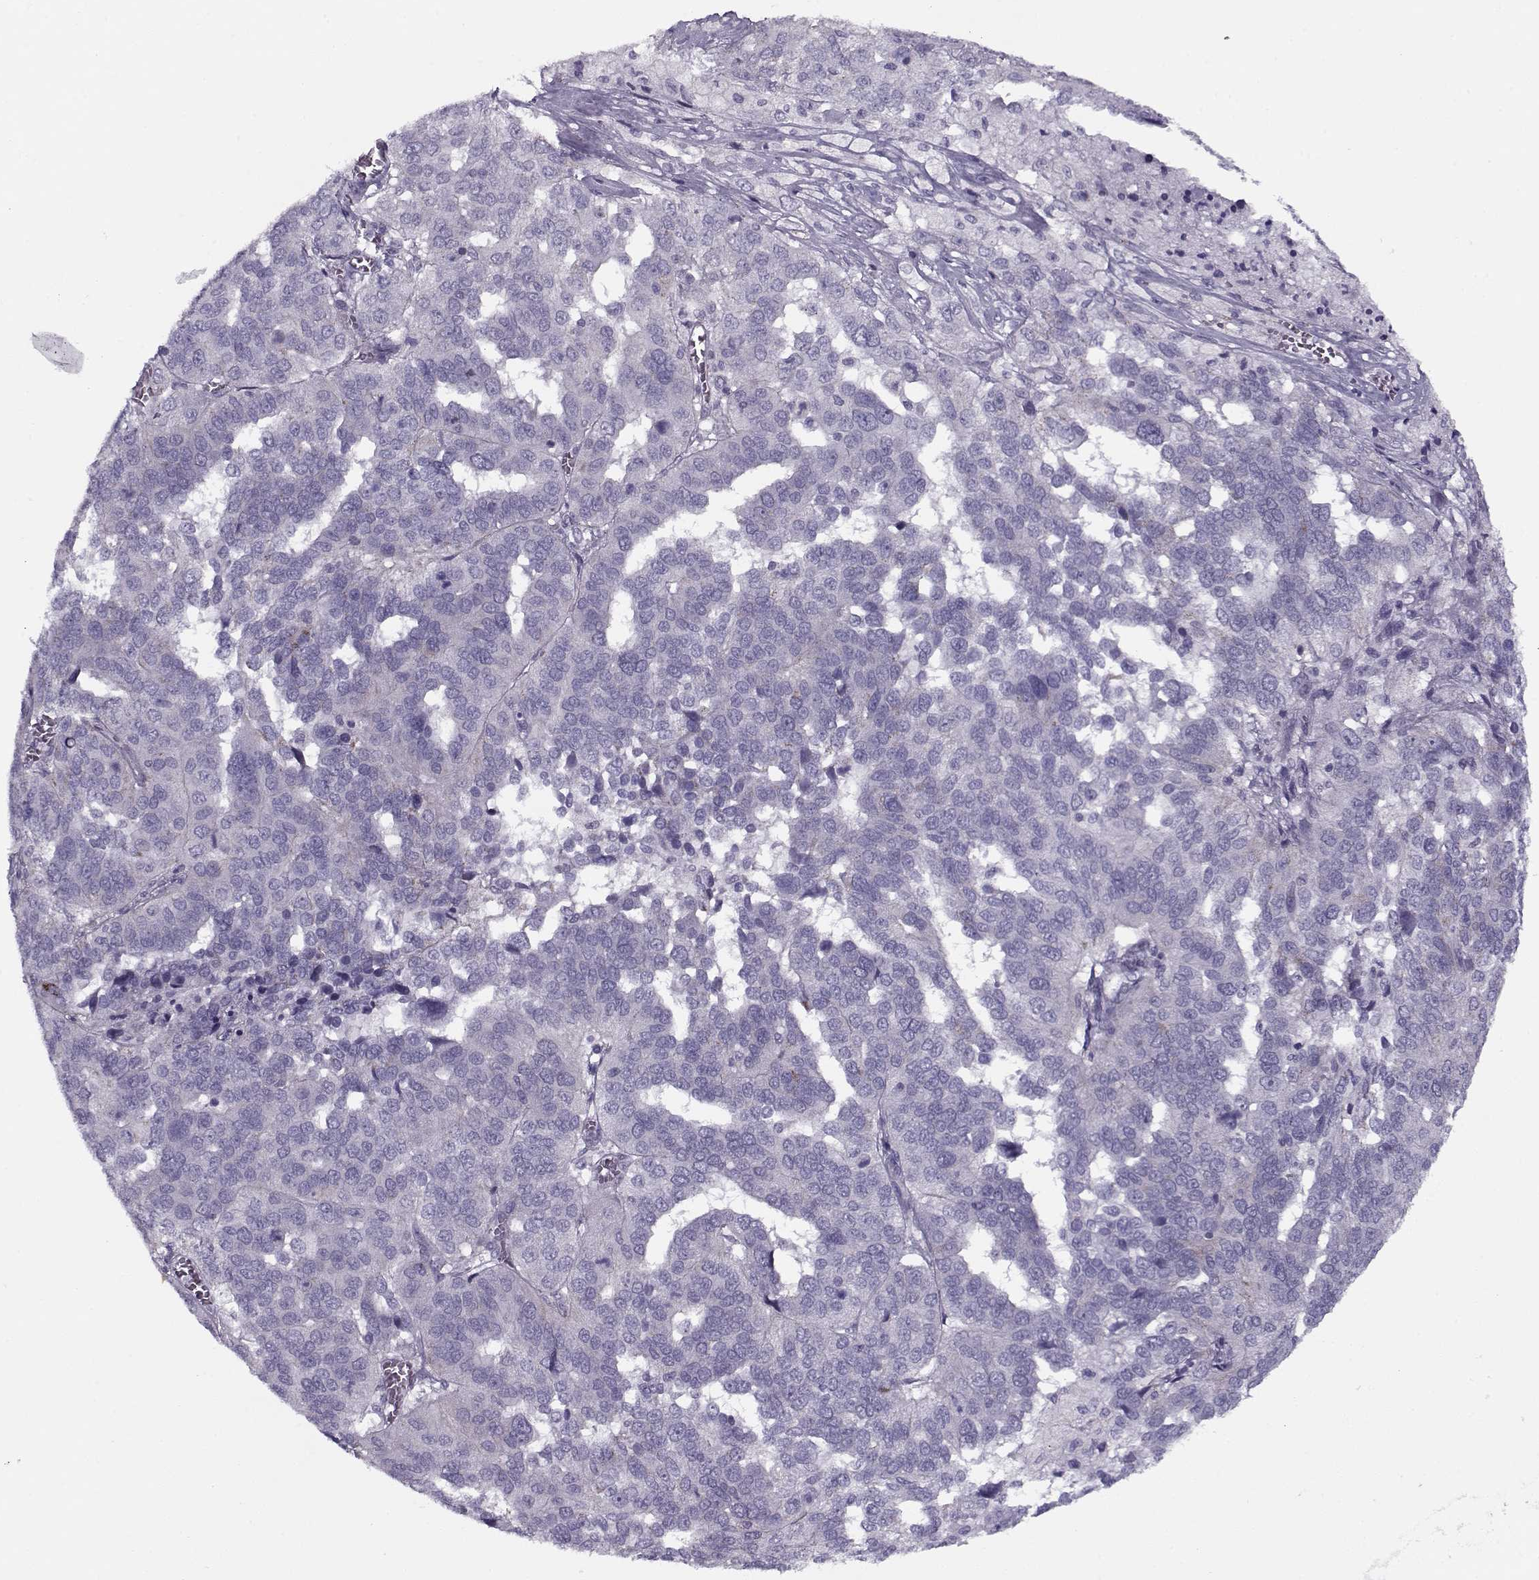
{"staining": {"intensity": "negative", "quantity": "none", "location": "none"}, "tissue": "ovarian cancer", "cell_type": "Tumor cells", "image_type": "cancer", "snomed": [{"axis": "morphology", "description": "Carcinoma, endometroid"}, {"axis": "topography", "description": "Soft tissue"}, {"axis": "topography", "description": "Ovary"}], "caption": "The immunohistochemistry (IHC) histopathology image has no significant expression in tumor cells of ovarian cancer (endometroid carcinoma) tissue.", "gene": "PP2D1", "patient": {"sex": "female", "age": 52}}